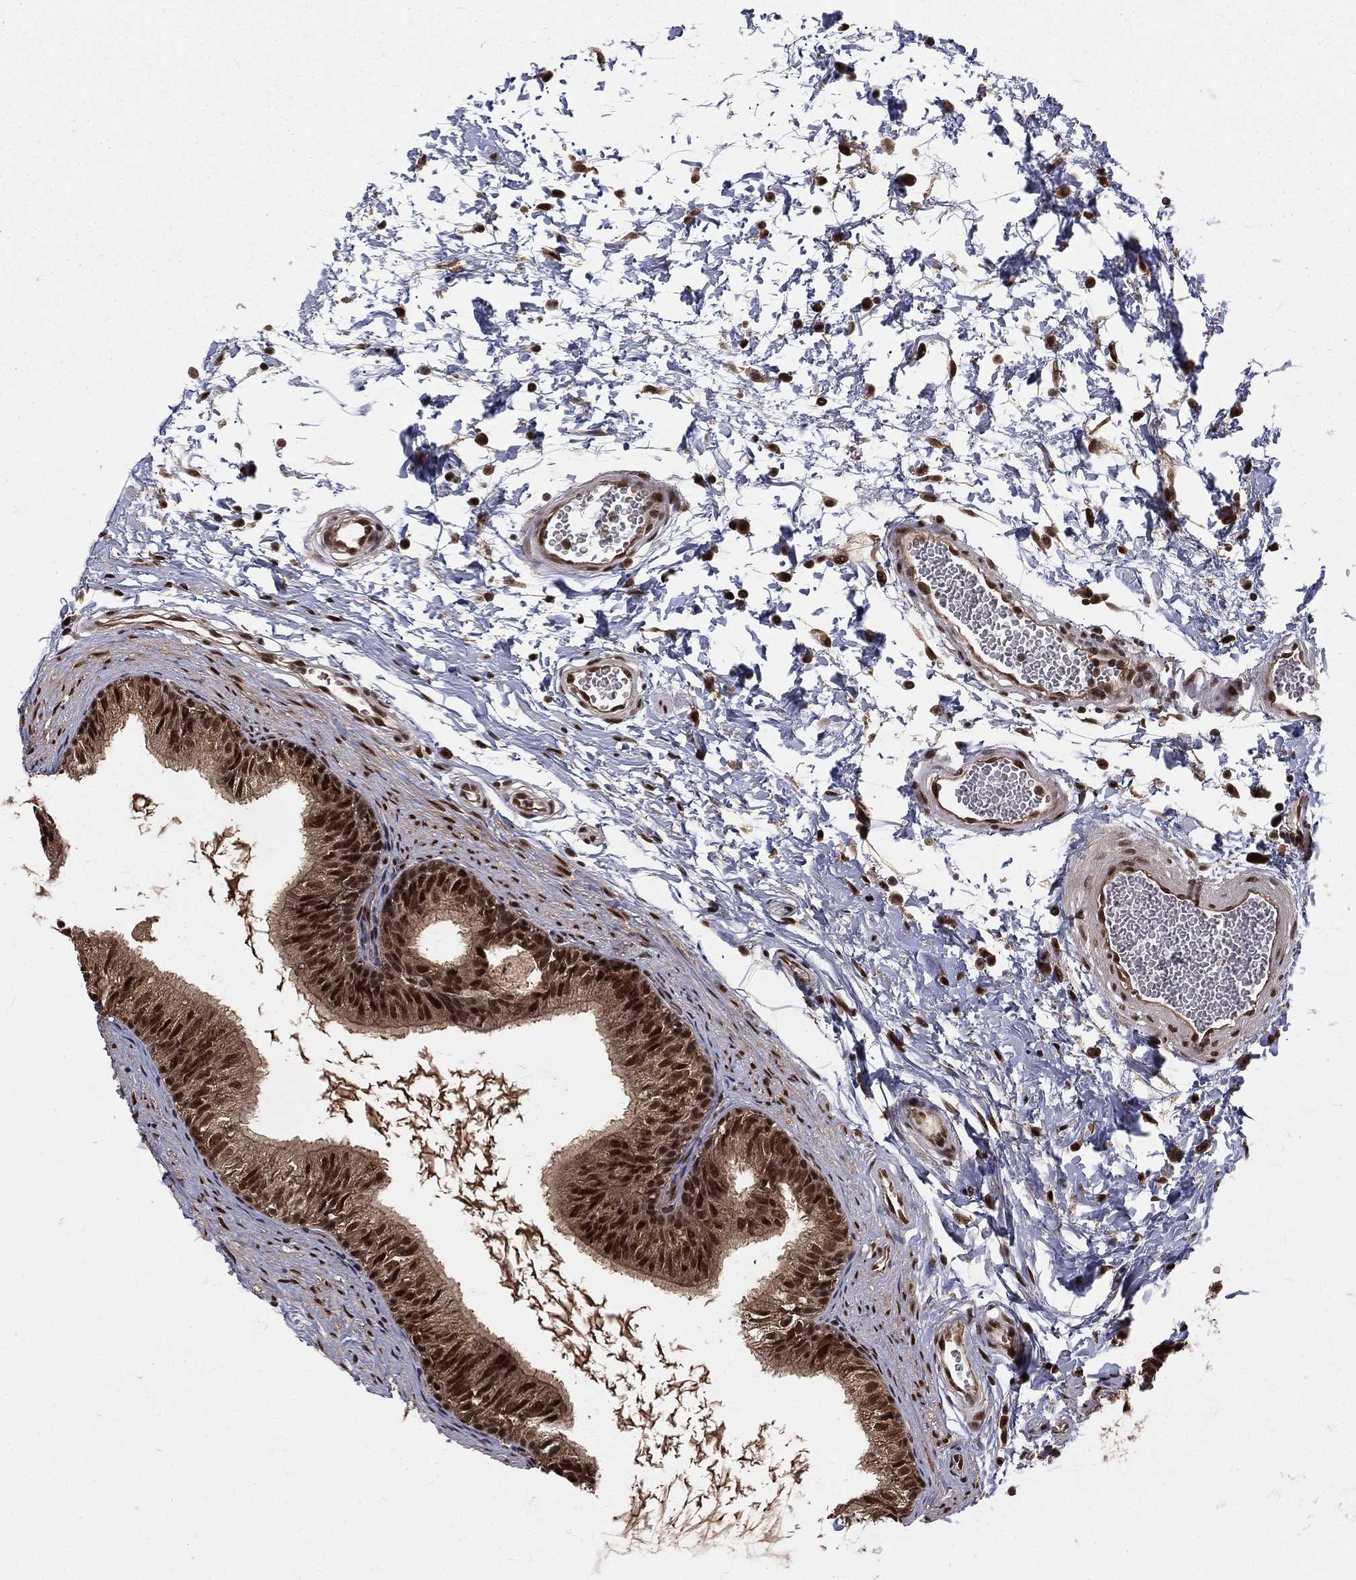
{"staining": {"intensity": "strong", "quantity": ">75%", "location": "nuclear"}, "tissue": "epididymis", "cell_type": "Glandular cells", "image_type": "normal", "snomed": [{"axis": "morphology", "description": "Normal tissue, NOS"}, {"axis": "topography", "description": "Epididymis"}], "caption": "Brown immunohistochemical staining in normal human epididymis shows strong nuclear expression in approximately >75% of glandular cells.", "gene": "COPS4", "patient": {"sex": "male", "age": 22}}